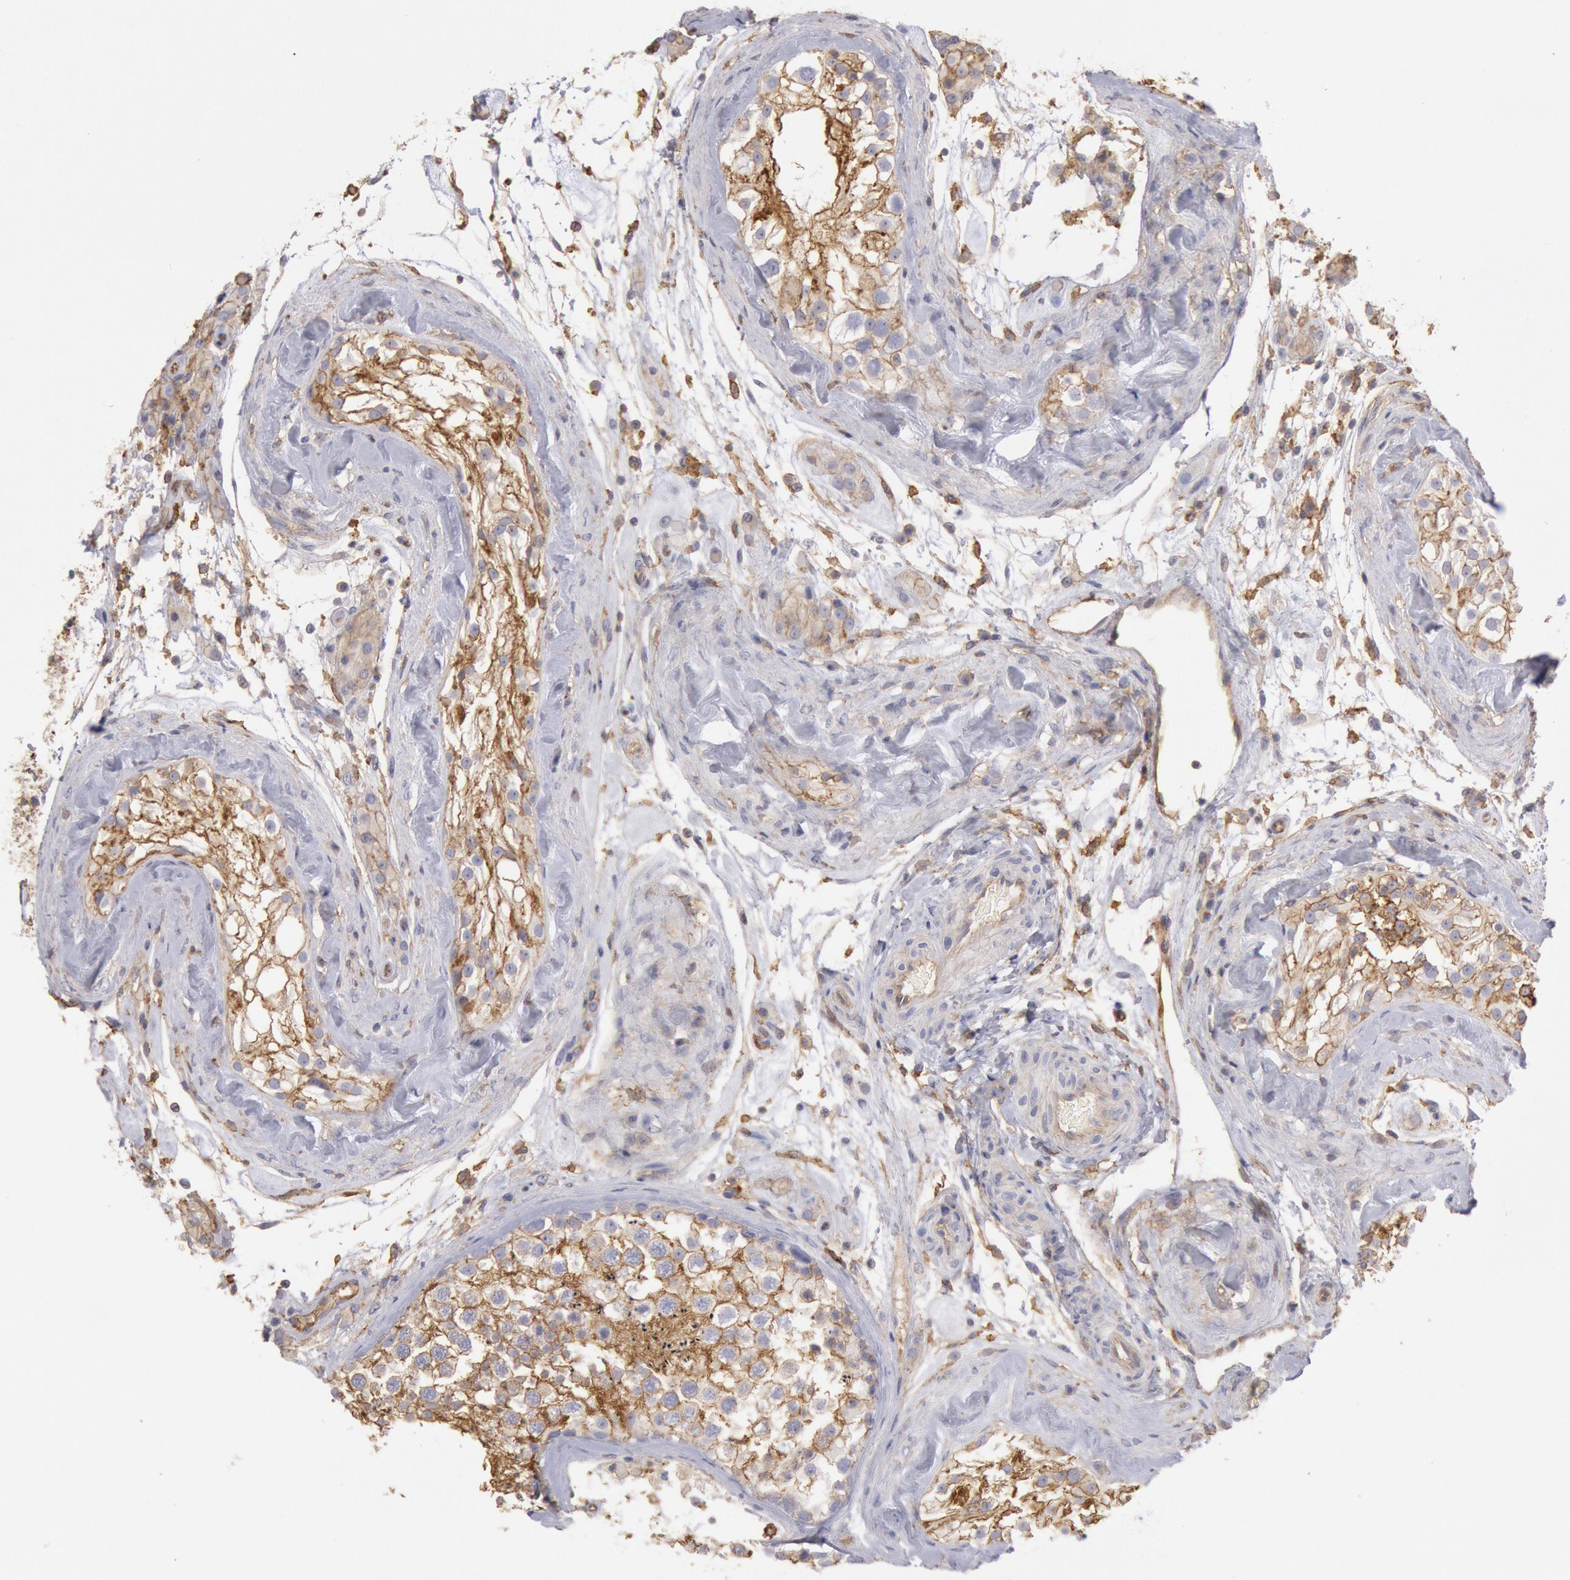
{"staining": {"intensity": "moderate", "quantity": ">75%", "location": "cytoplasmic/membranous"}, "tissue": "testis", "cell_type": "Cells in seminiferous ducts", "image_type": "normal", "snomed": [{"axis": "morphology", "description": "Normal tissue, NOS"}, {"axis": "topography", "description": "Testis"}], "caption": "Protein analysis of normal testis reveals moderate cytoplasmic/membranous expression in approximately >75% of cells in seminiferous ducts. (brown staining indicates protein expression, while blue staining denotes nuclei).", "gene": "SNAP23", "patient": {"sex": "male", "age": 46}}